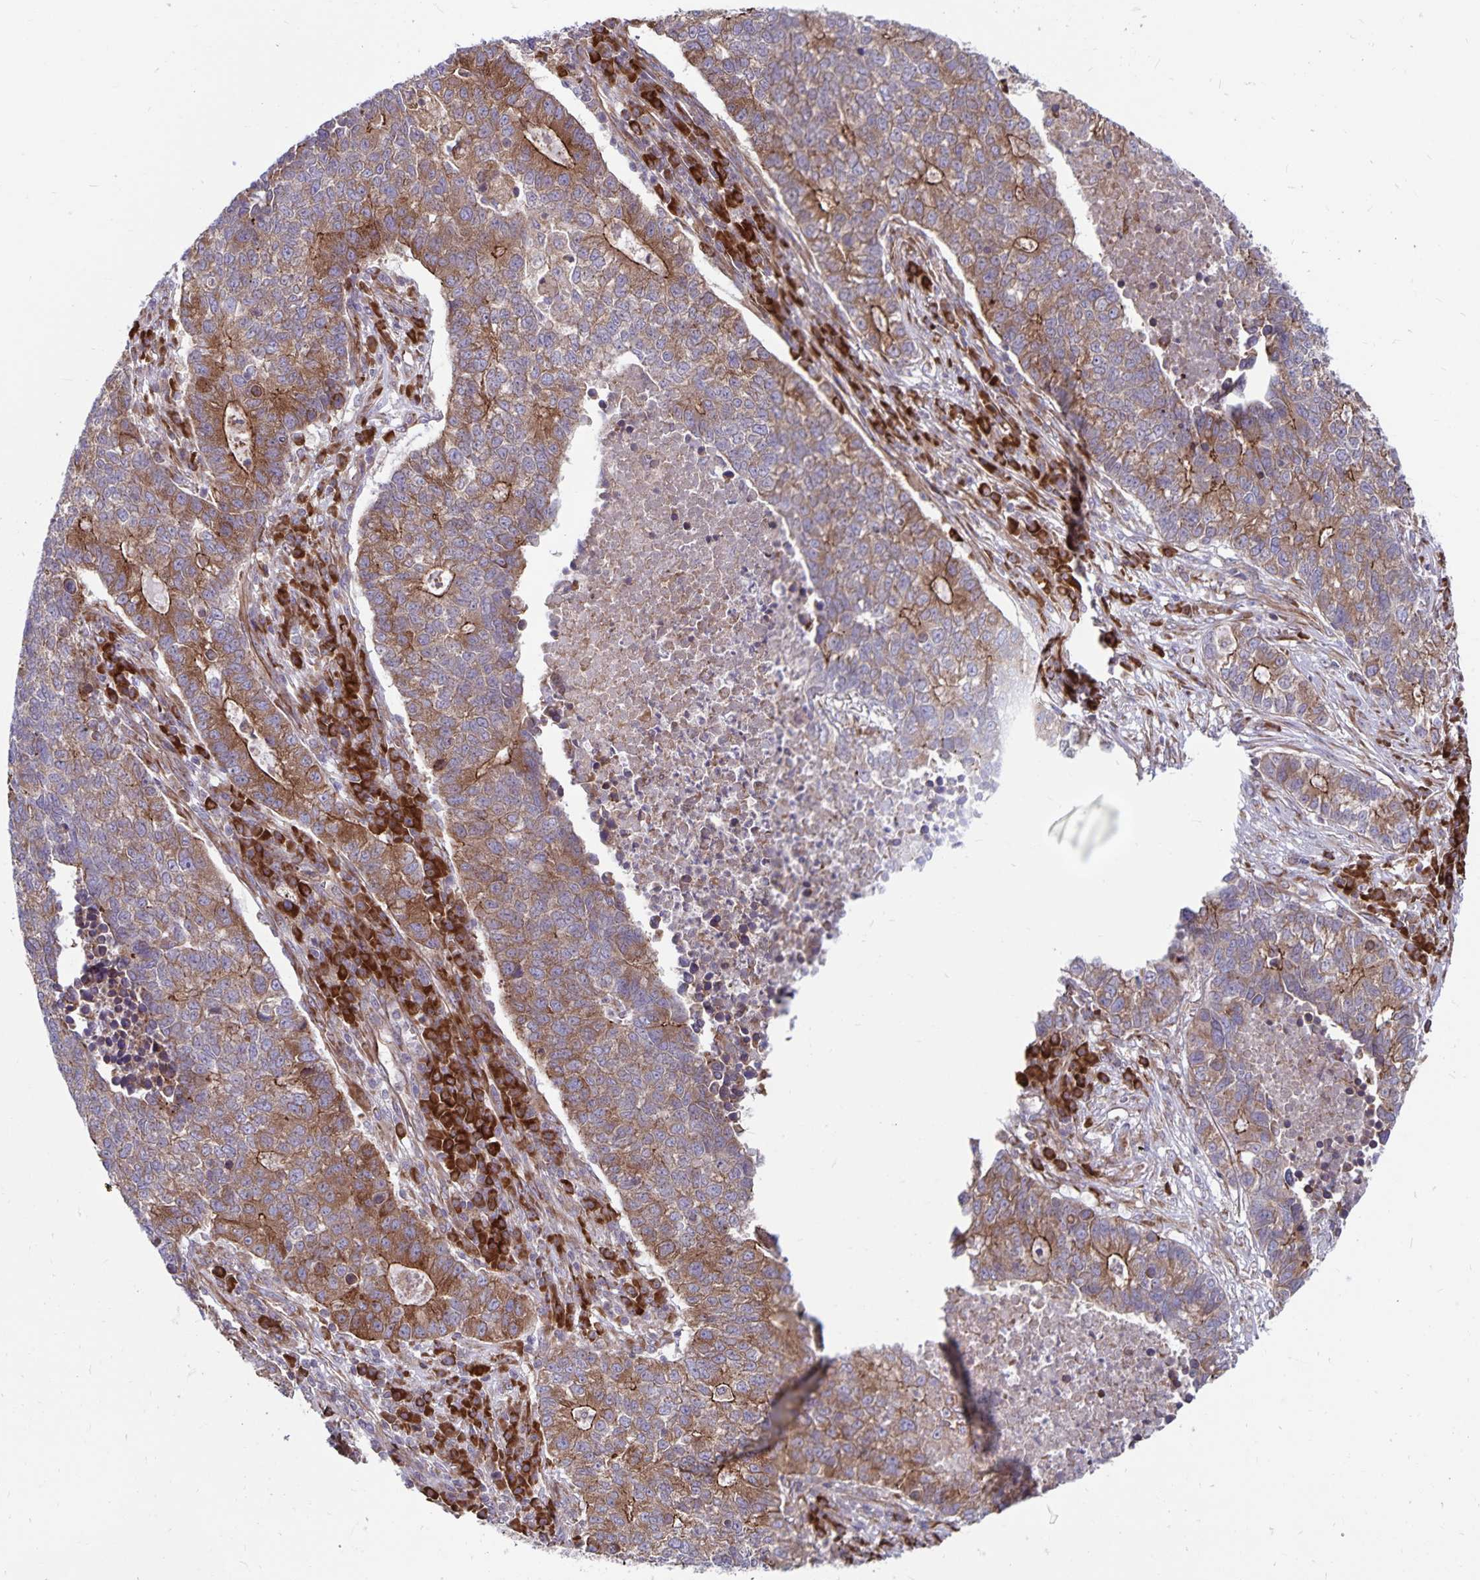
{"staining": {"intensity": "moderate", "quantity": ">75%", "location": "cytoplasmic/membranous"}, "tissue": "lung cancer", "cell_type": "Tumor cells", "image_type": "cancer", "snomed": [{"axis": "morphology", "description": "Adenocarcinoma, NOS"}, {"axis": "topography", "description": "Lung"}], "caption": "Lung cancer stained with a protein marker exhibits moderate staining in tumor cells.", "gene": "SEC62", "patient": {"sex": "male", "age": 57}}